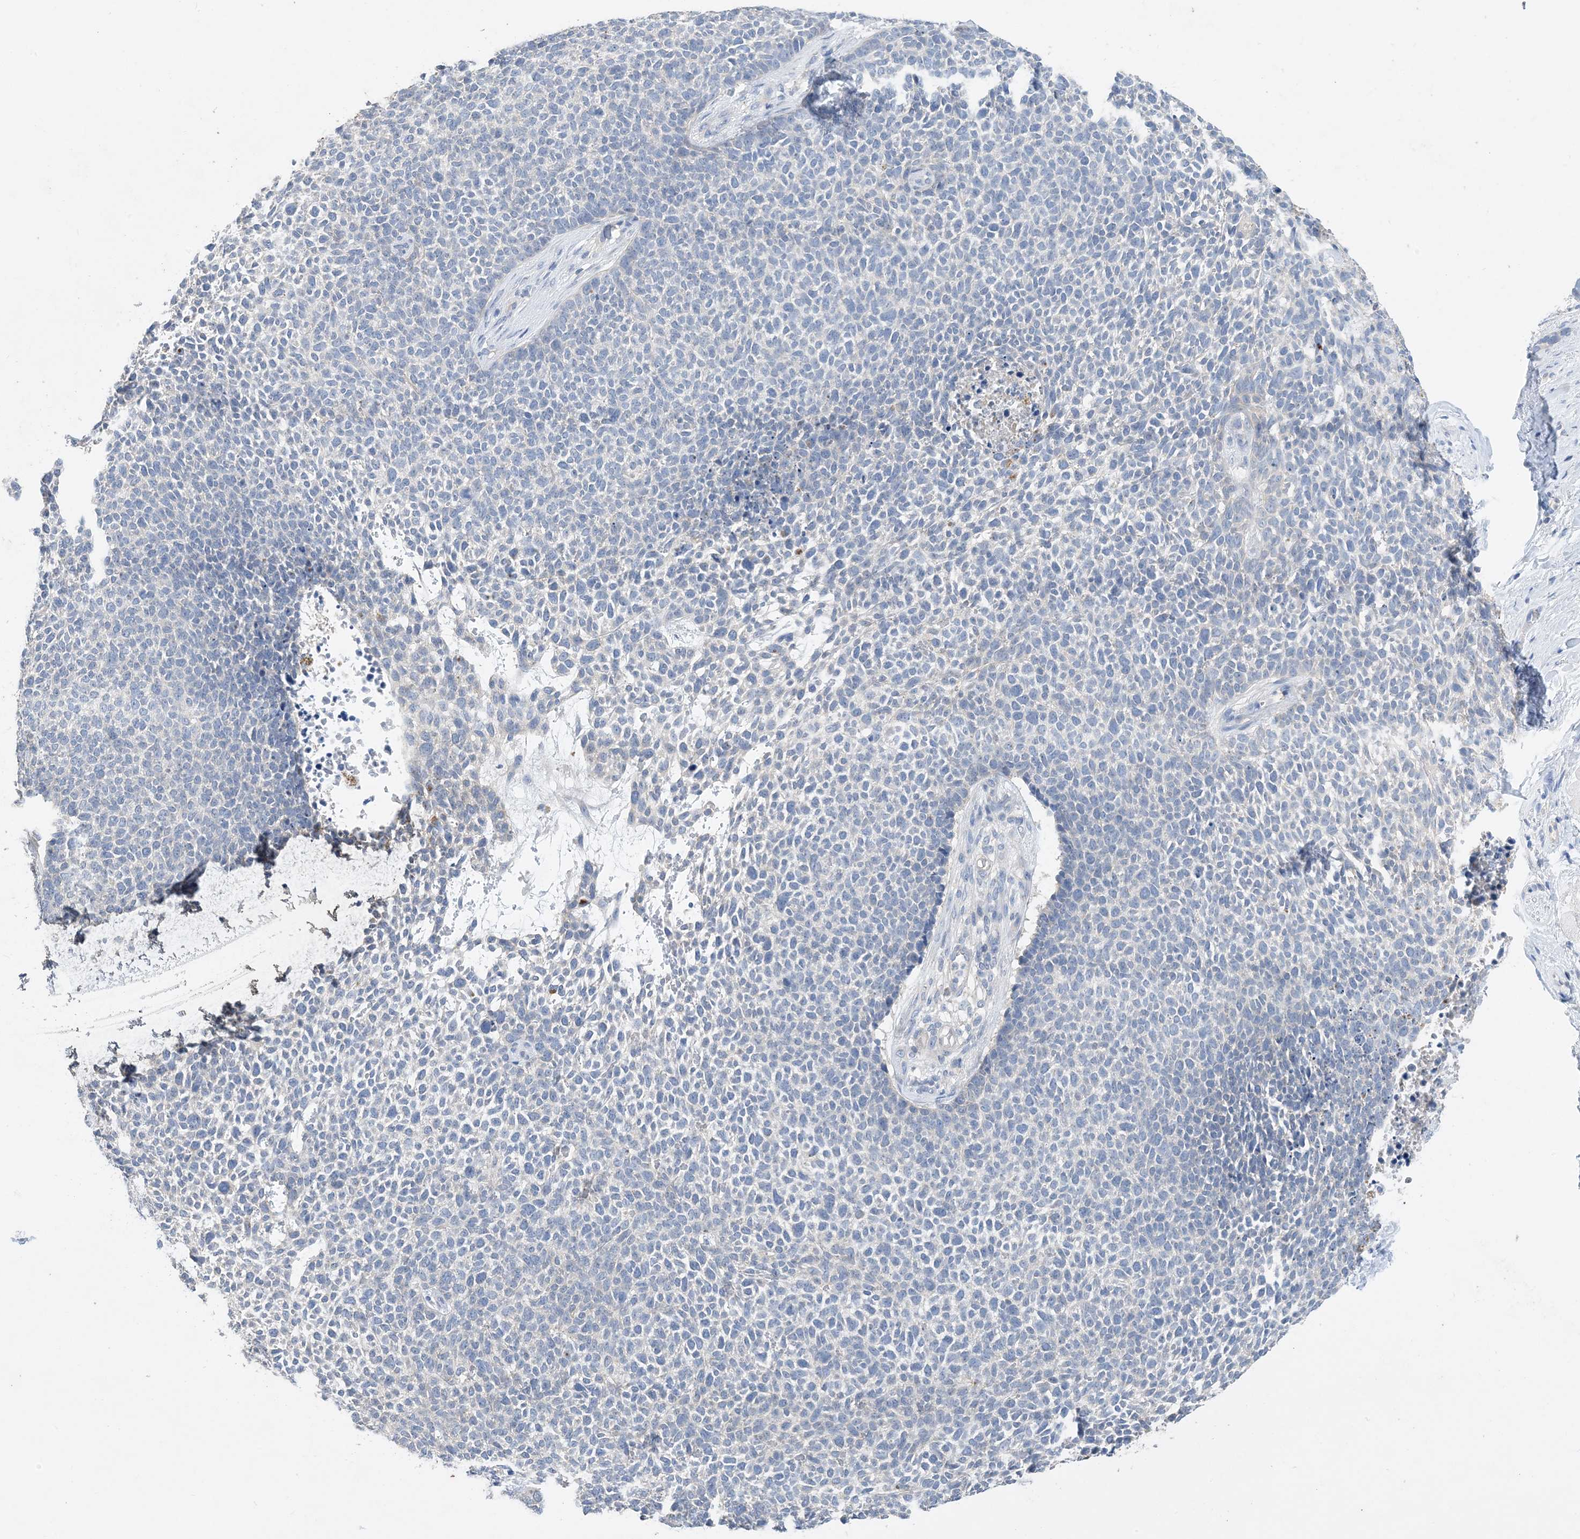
{"staining": {"intensity": "negative", "quantity": "none", "location": "none"}, "tissue": "skin cancer", "cell_type": "Tumor cells", "image_type": "cancer", "snomed": [{"axis": "morphology", "description": "Basal cell carcinoma"}, {"axis": "topography", "description": "Skin"}], "caption": "Histopathology image shows no protein staining in tumor cells of skin cancer (basal cell carcinoma) tissue.", "gene": "KPRP", "patient": {"sex": "female", "age": 84}}